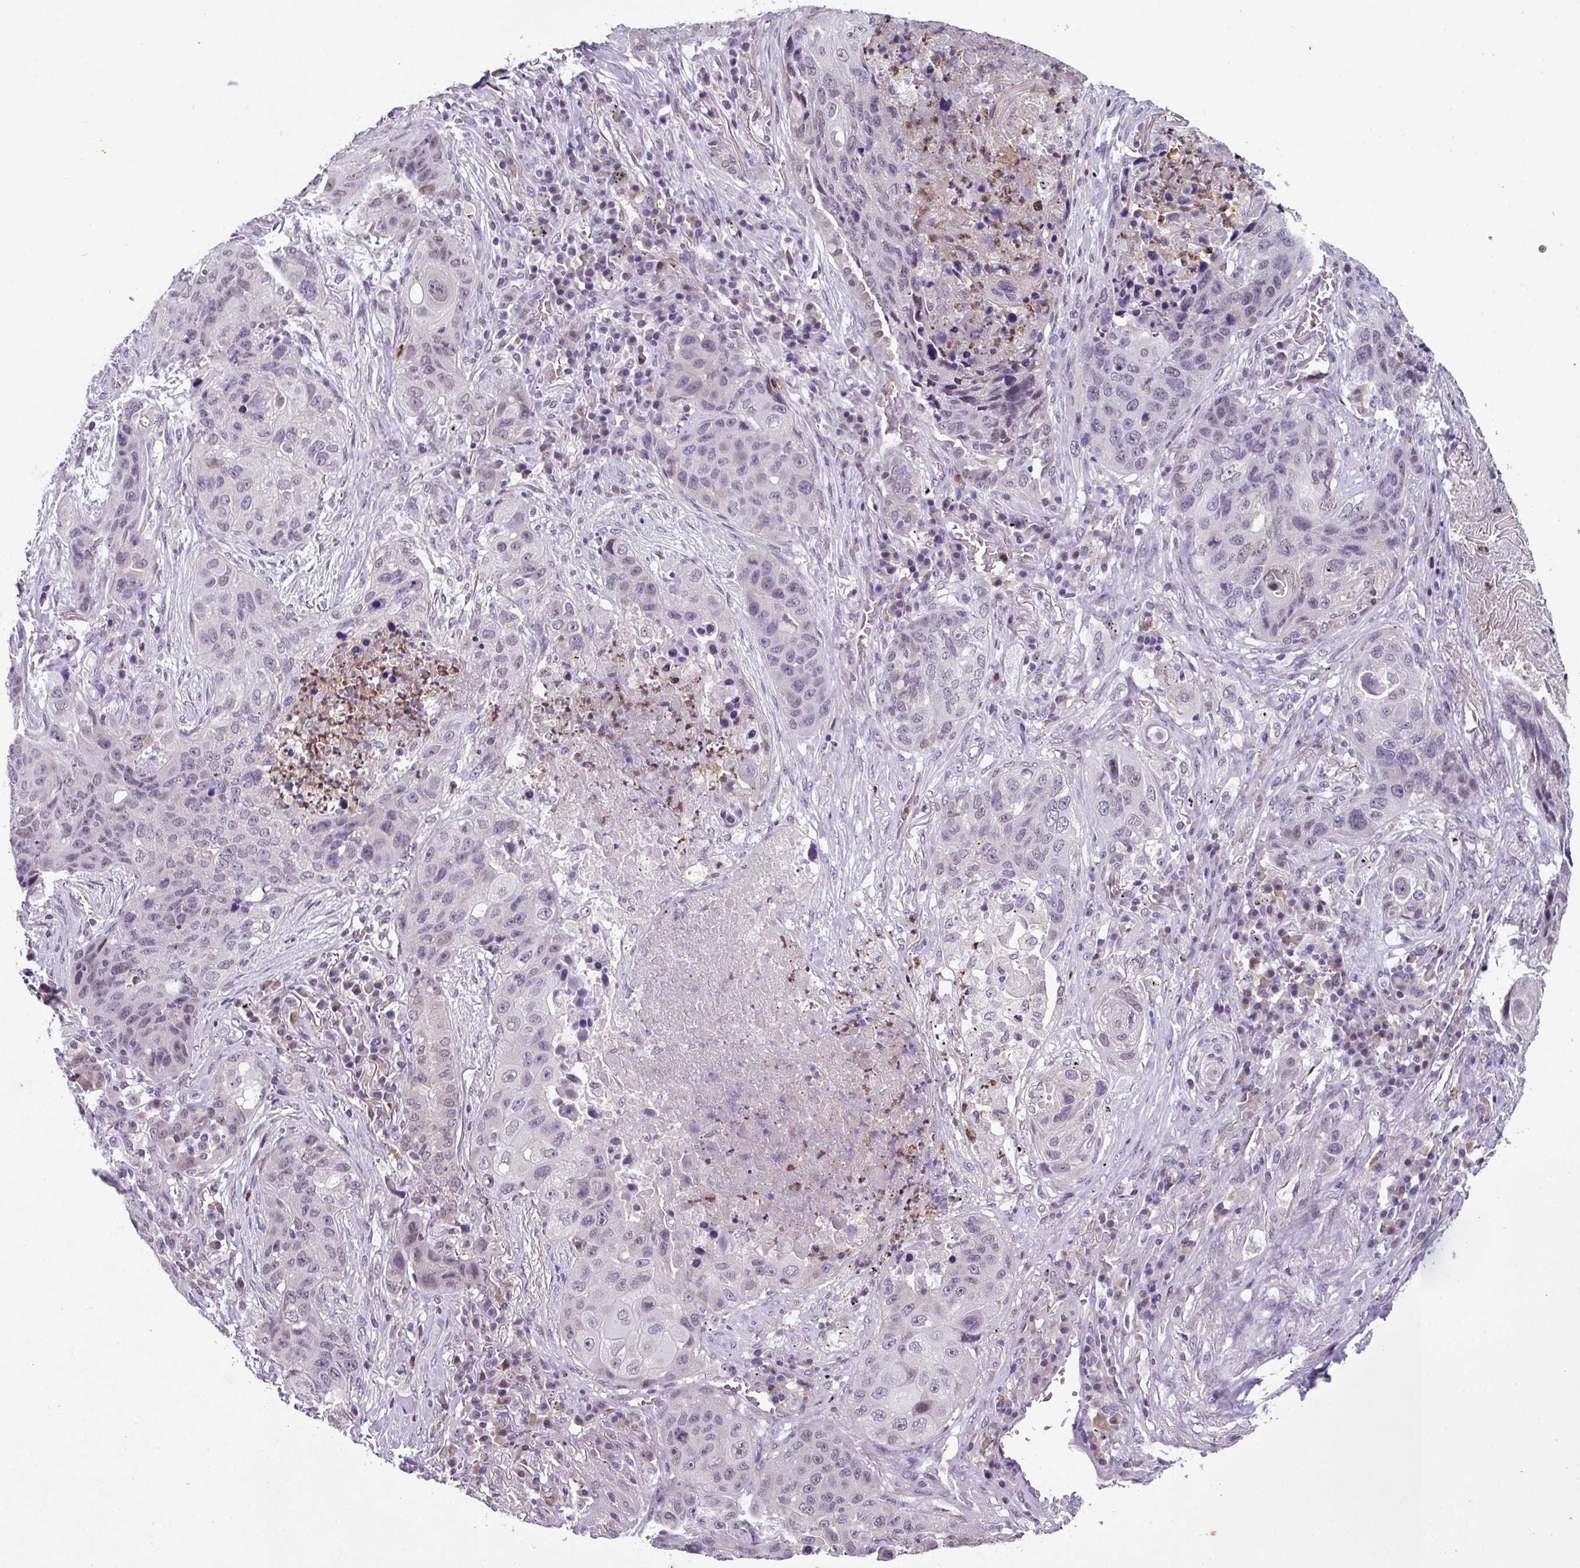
{"staining": {"intensity": "negative", "quantity": "none", "location": "none"}, "tissue": "lung cancer", "cell_type": "Tumor cells", "image_type": "cancer", "snomed": [{"axis": "morphology", "description": "Squamous cell carcinoma, NOS"}, {"axis": "topography", "description": "Lung"}], "caption": "The immunohistochemistry (IHC) micrograph has no significant positivity in tumor cells of lung cancer (squamous cell carcinoma) tissue. (Immunohistochemistry, brightfield microscopy, high magnification).", "gene": "ZFP3", "patient": {"sex": "female", "age": 63}}